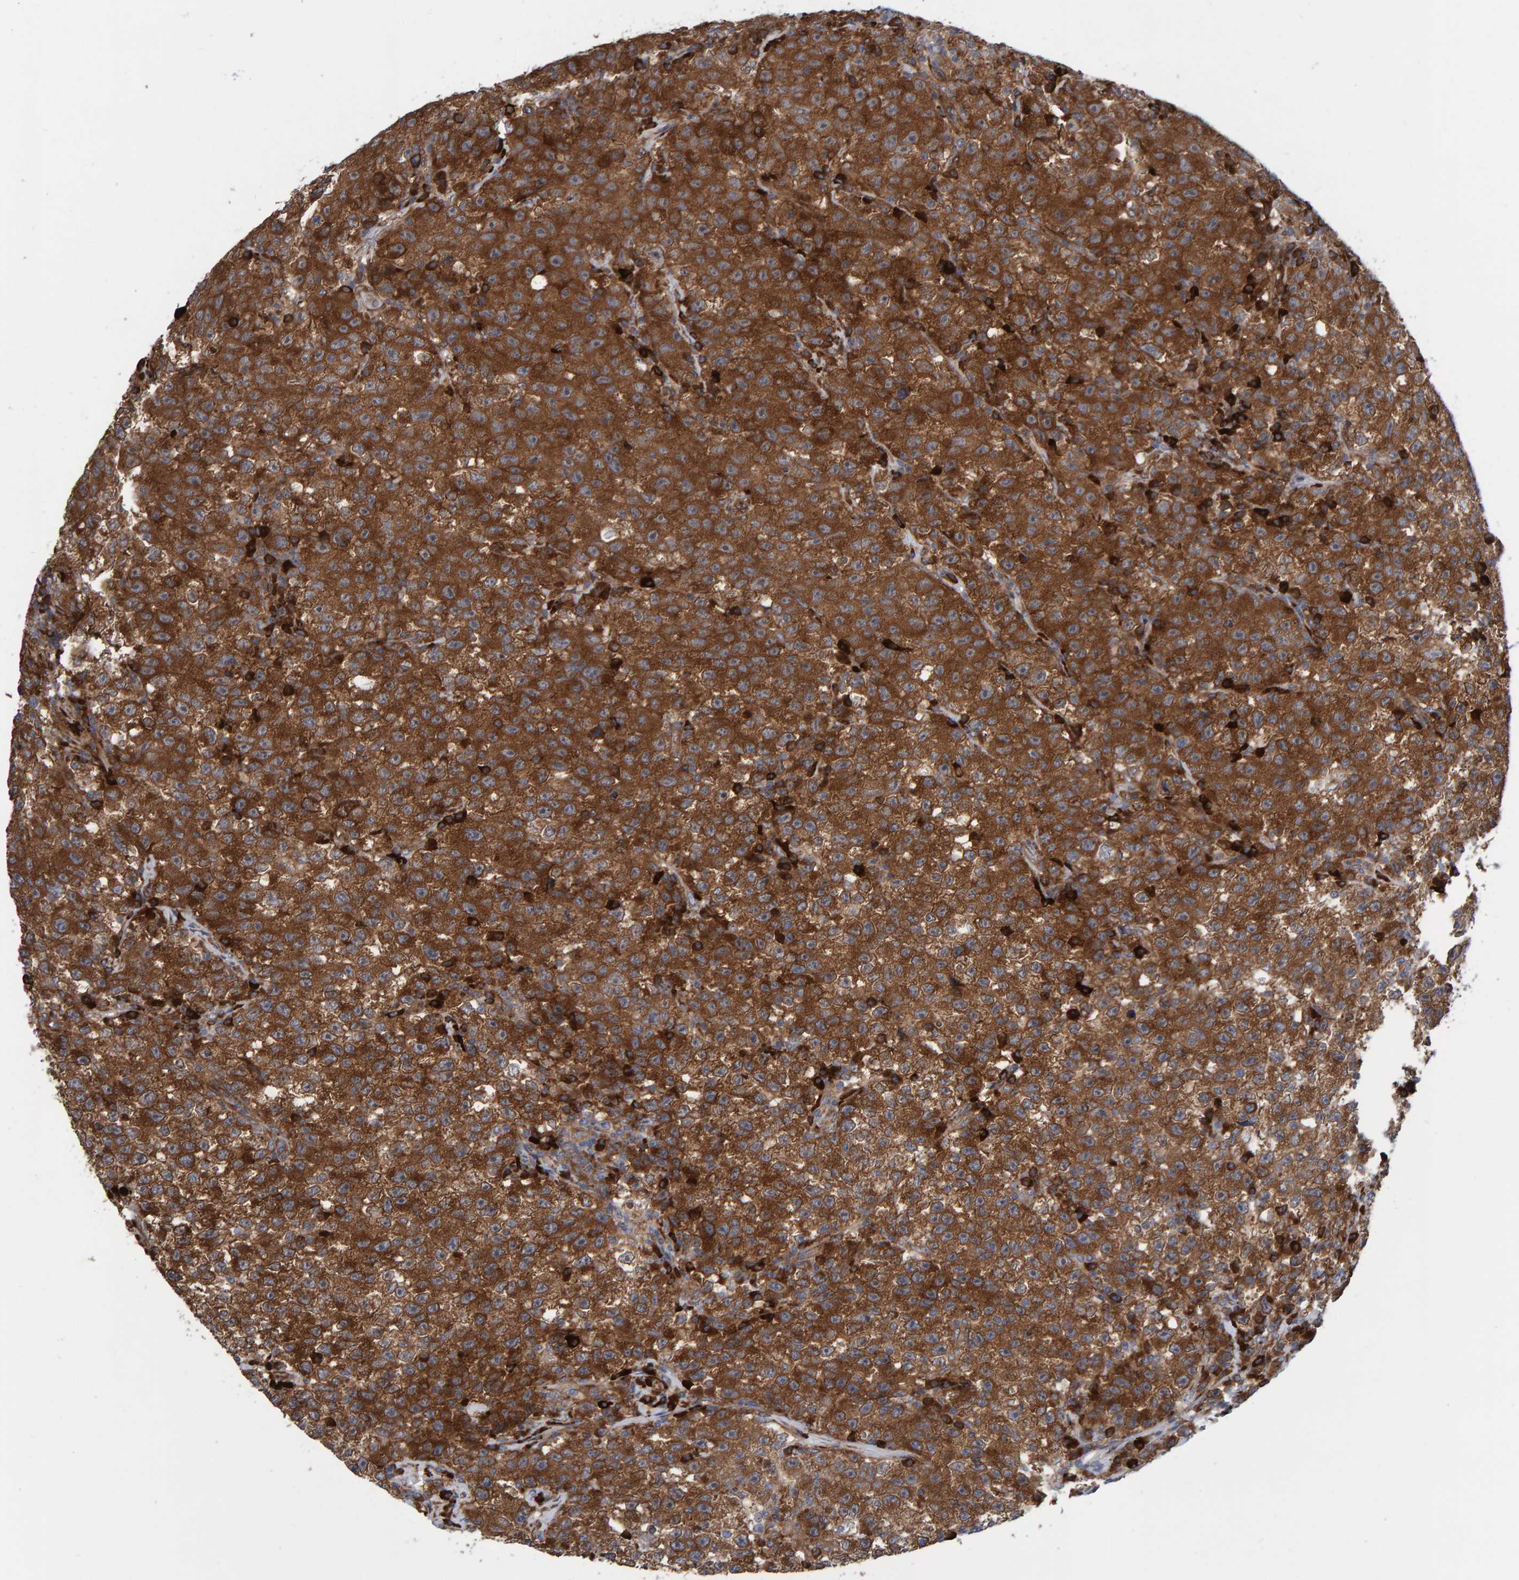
{"staining": {"intensity": "moderate", "quantity": ">75%", "location": "cytoplasmic/membranous"}, "tissue": "testis cancer", "cell_type": "Tumor cells", "image_type": "cancer", "snomed": [{"axis": "morphology", "description": "Seminoma, NOS"}, {"axis": "topography", "description": "Testis"}], "caption": "IHC micrograph of neoplastic tissue: seminoma (testis) stained using immunohistochemistry reveals medium levels of moderate protein expression localized specifically in the cytoplasmic/membranous of tumor cells, appearing as a cytoplasmic/membranous brown color.", "gene": "KIAA0753", "patient": {"sex": "male", "age": 22}}